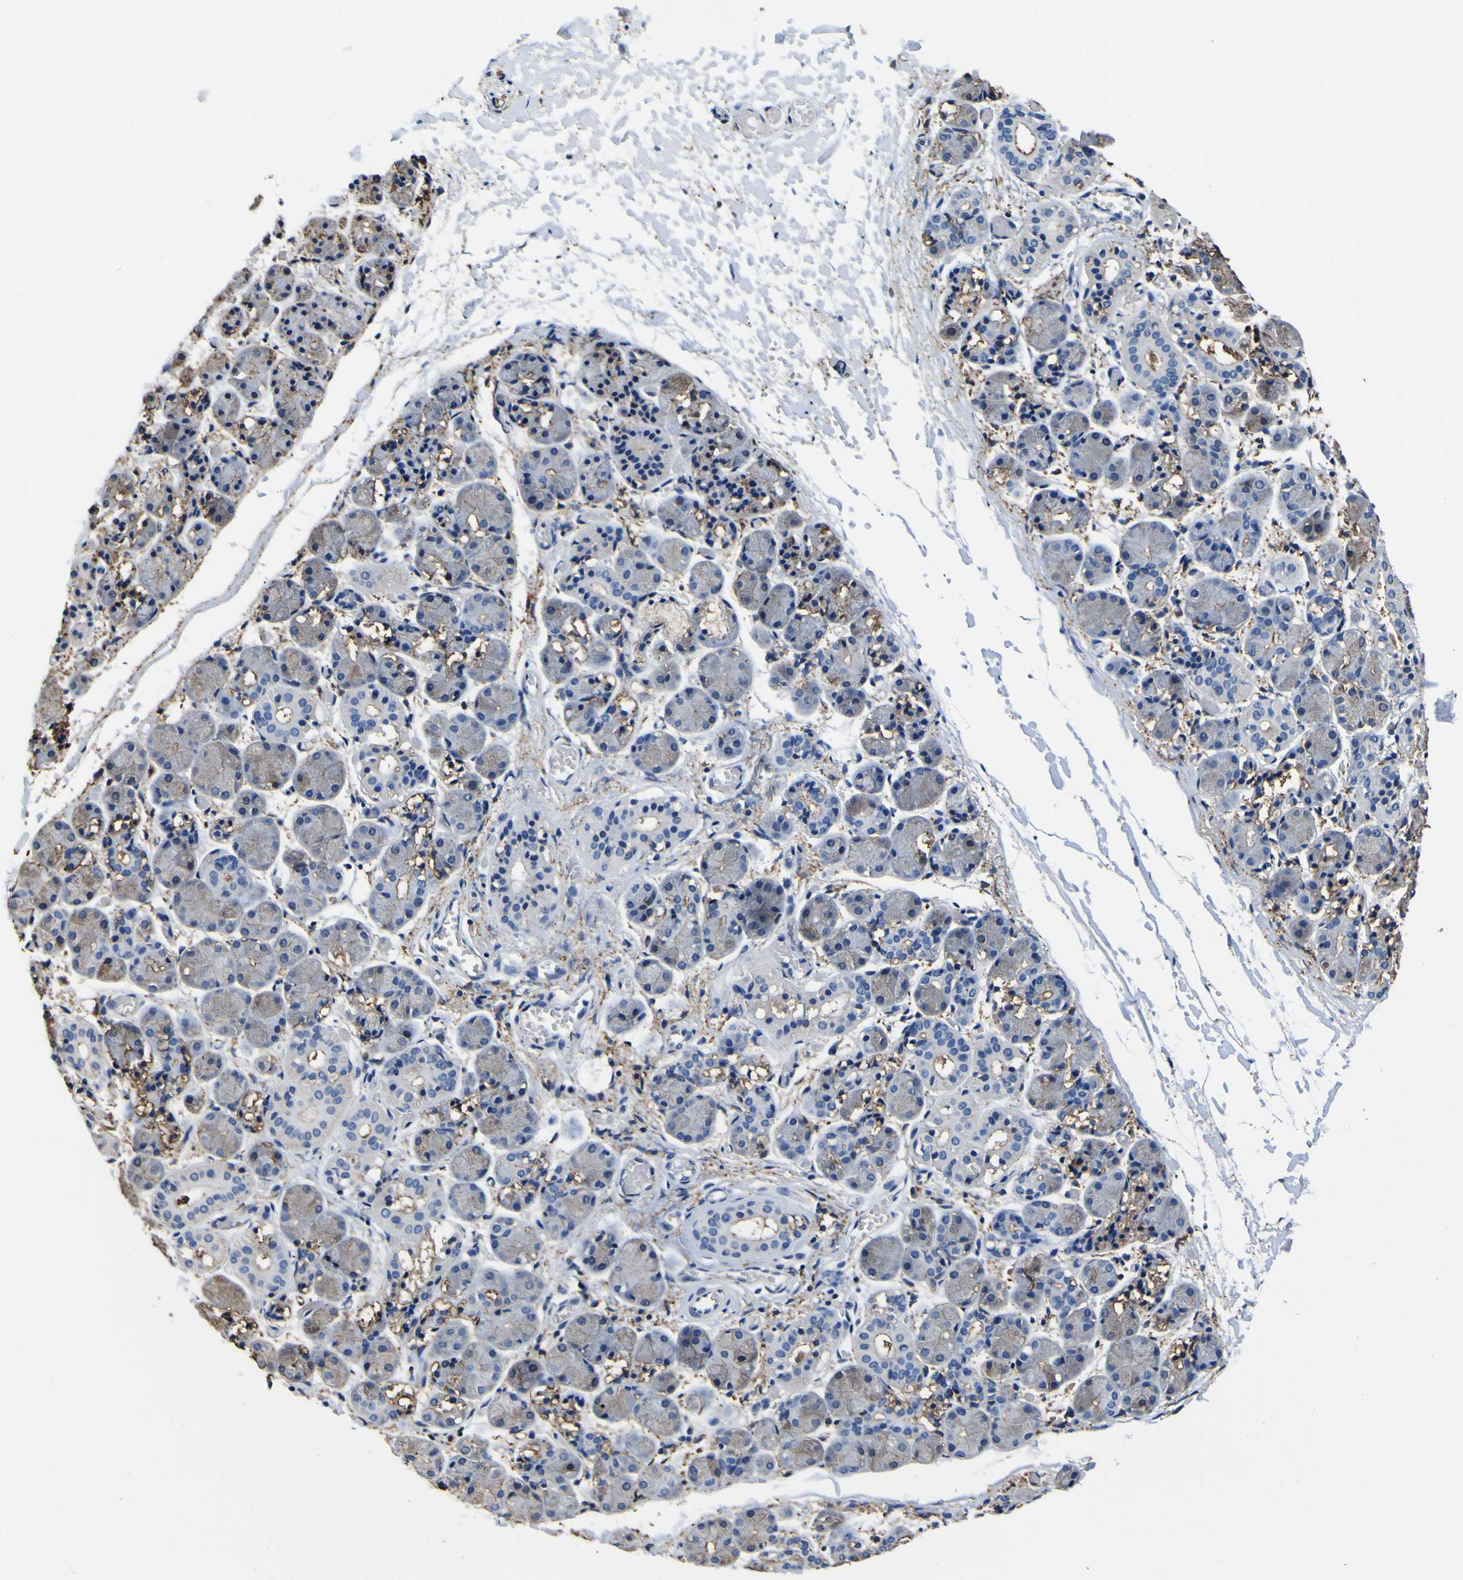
{"staining": {"intensity": "weak", "quantity": "25%-75%", "location": "cytoplasmic/membranous"}, "tissue": "salivary gland", "cell_type": "Glandular cells", "image_type": "normal", "snomed": [{"axis": "morphology", "description": "Normal tissue, NOS"}, {"axis": "topography", "description": "Salivary gland"}], "caption": "Glandular cells demonstrate low levels of weak cytoplasmic/membranous expression in approximately 25%-75% of cells in normal salivary gland.", "gene": "PXDN", "patient": {"sex": "female", "age": 24}}